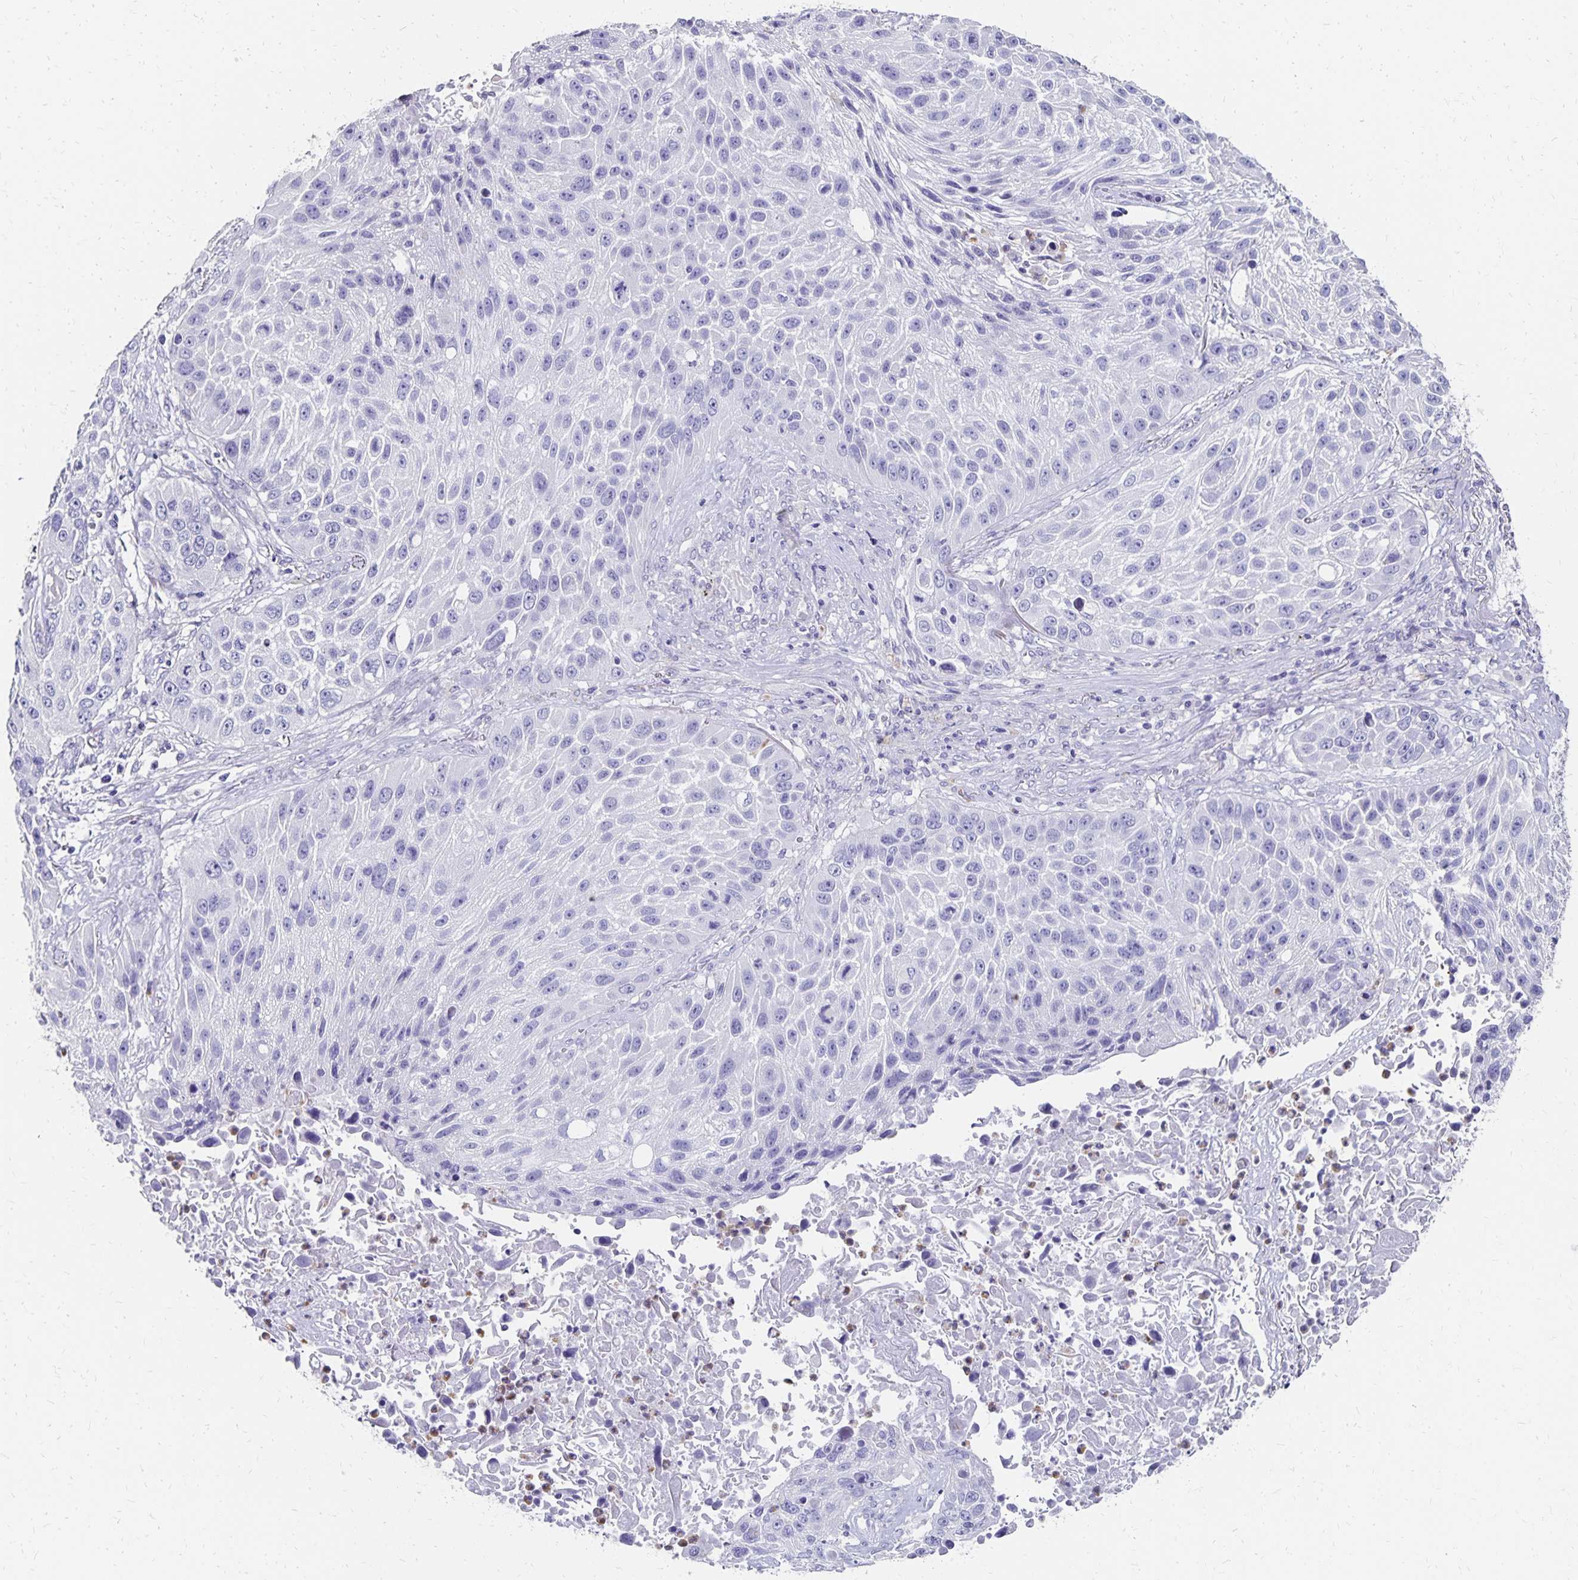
{"staining": {"intensity": "negative", "quantity": "none", "location": "none"}, "tissue": "lung cancer", "cell_type": "Tumor cells", "image_type": "cancer", "snomed": [{"axis": "morphology", "description": "Normal morphology"}, {"axis": "morphology", "description": "Squamous cell carcinoma, NOS"}, {"axis": "topography", "description": "Lymph node"}, {"axis": "topography", "description": "Lung"}], "caption": "Immunohistochemistry photomicrograph of human lung cancer stained for a protein (brown), which demonstrates no positivity in tumor cells.", "gene": "DYNLT4", "patient": {"sex": "male", "age": 67}}